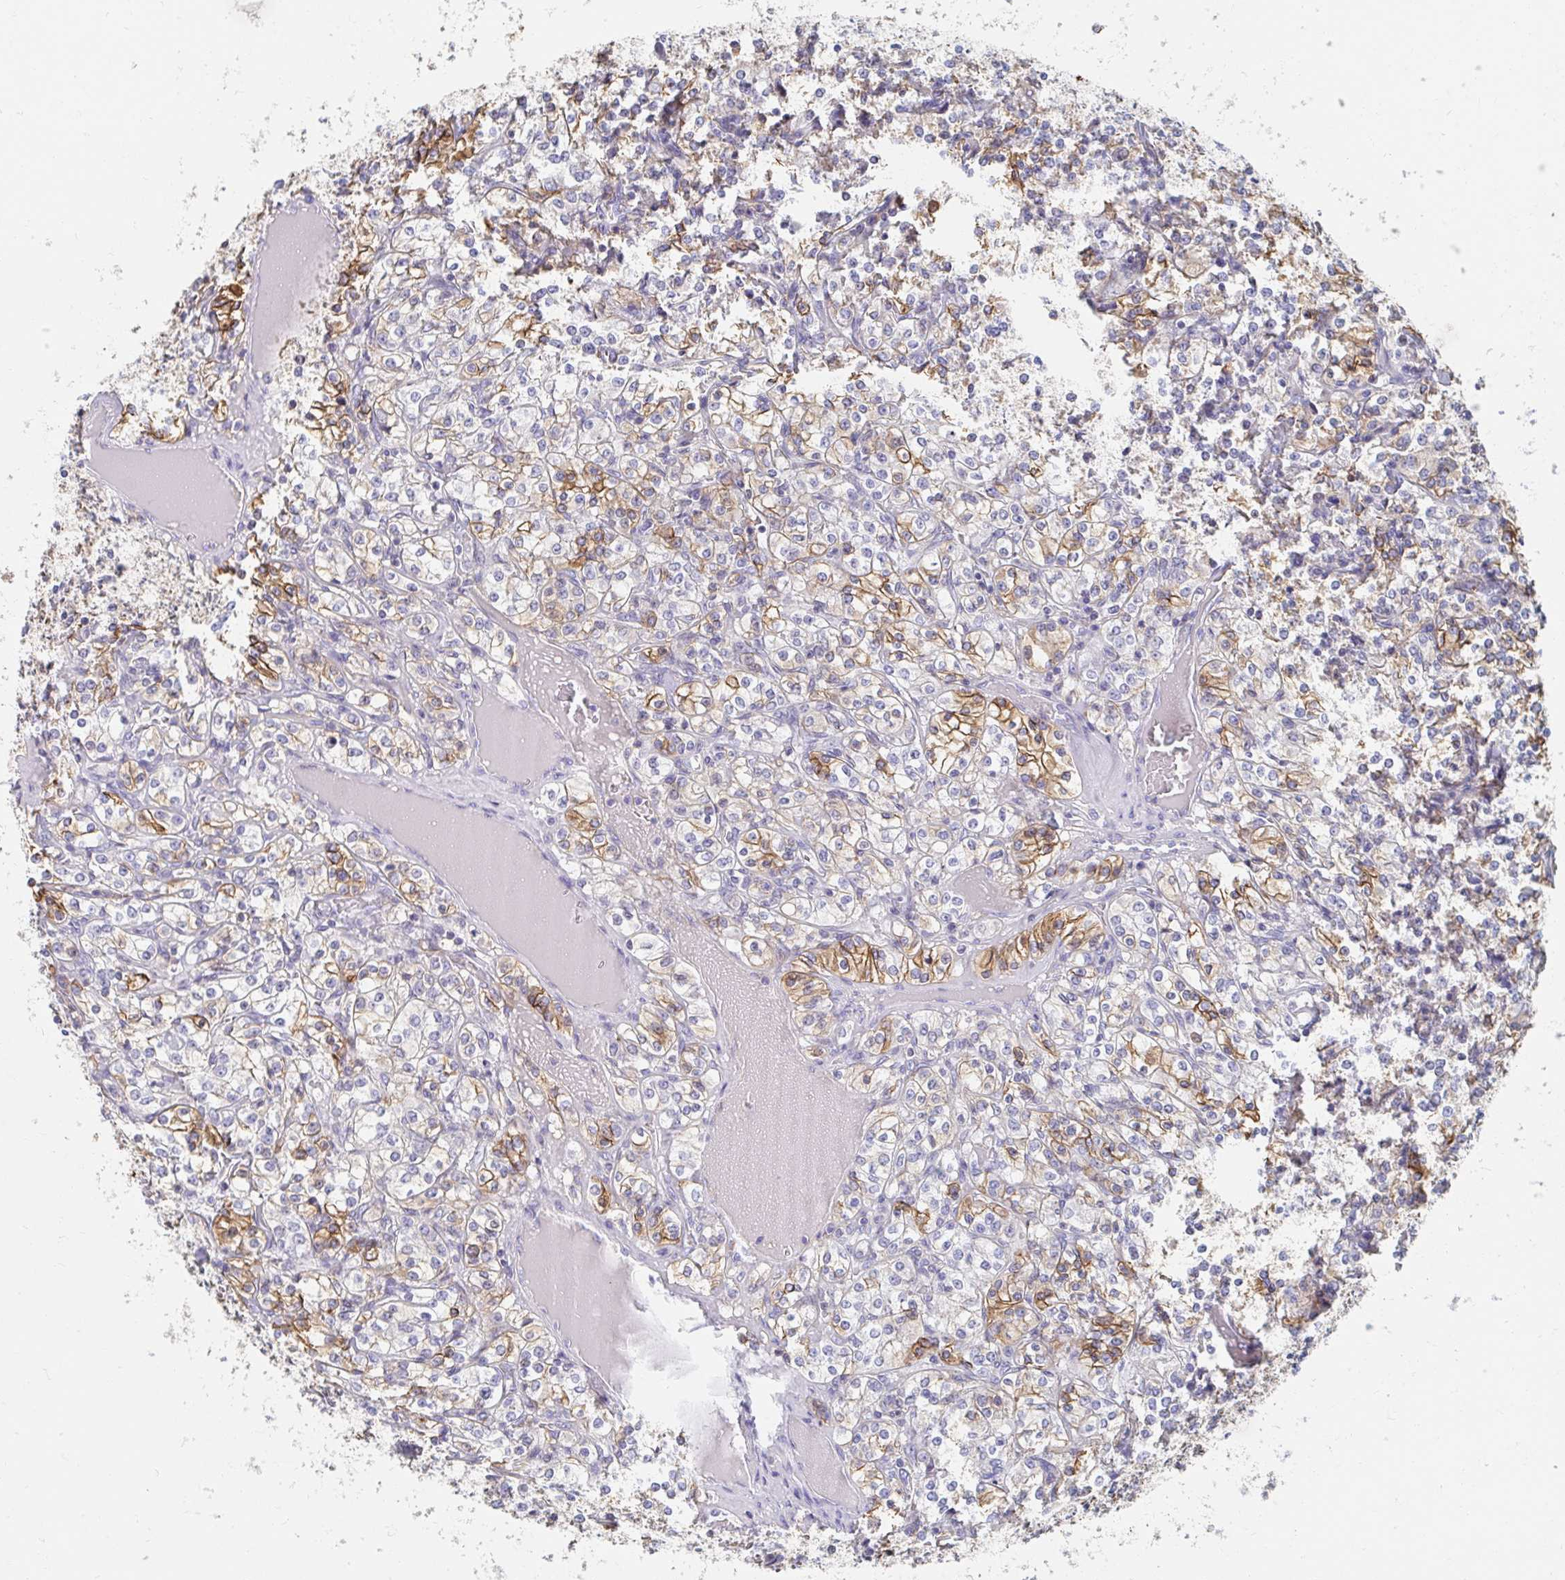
{"staining": {"intensity": "moderate", "quantity": "25%-75%", "location": "cytoplasmic/membranous"}, "tissue": "renal cancer", "cell_type": "Tumor cells", "image_type": "cancer", "snomed": [{"axis": "morphology", "description": "Adenocarcinoma, NOS"}, {"axis": "topography", "description": "Kidney"}], "caption": "Adenocarcinoma (renal) tissue exhibits moderate cytoplasmic/membranous expression in approximately 25%-75% of tumor cells The staining was performed using DAB, with brown indicating positive protein expression. Nuclei are stained blue with hematoxylin.", "gene": "MYLK2", "patient": {"sex": "male", "age": 77}}